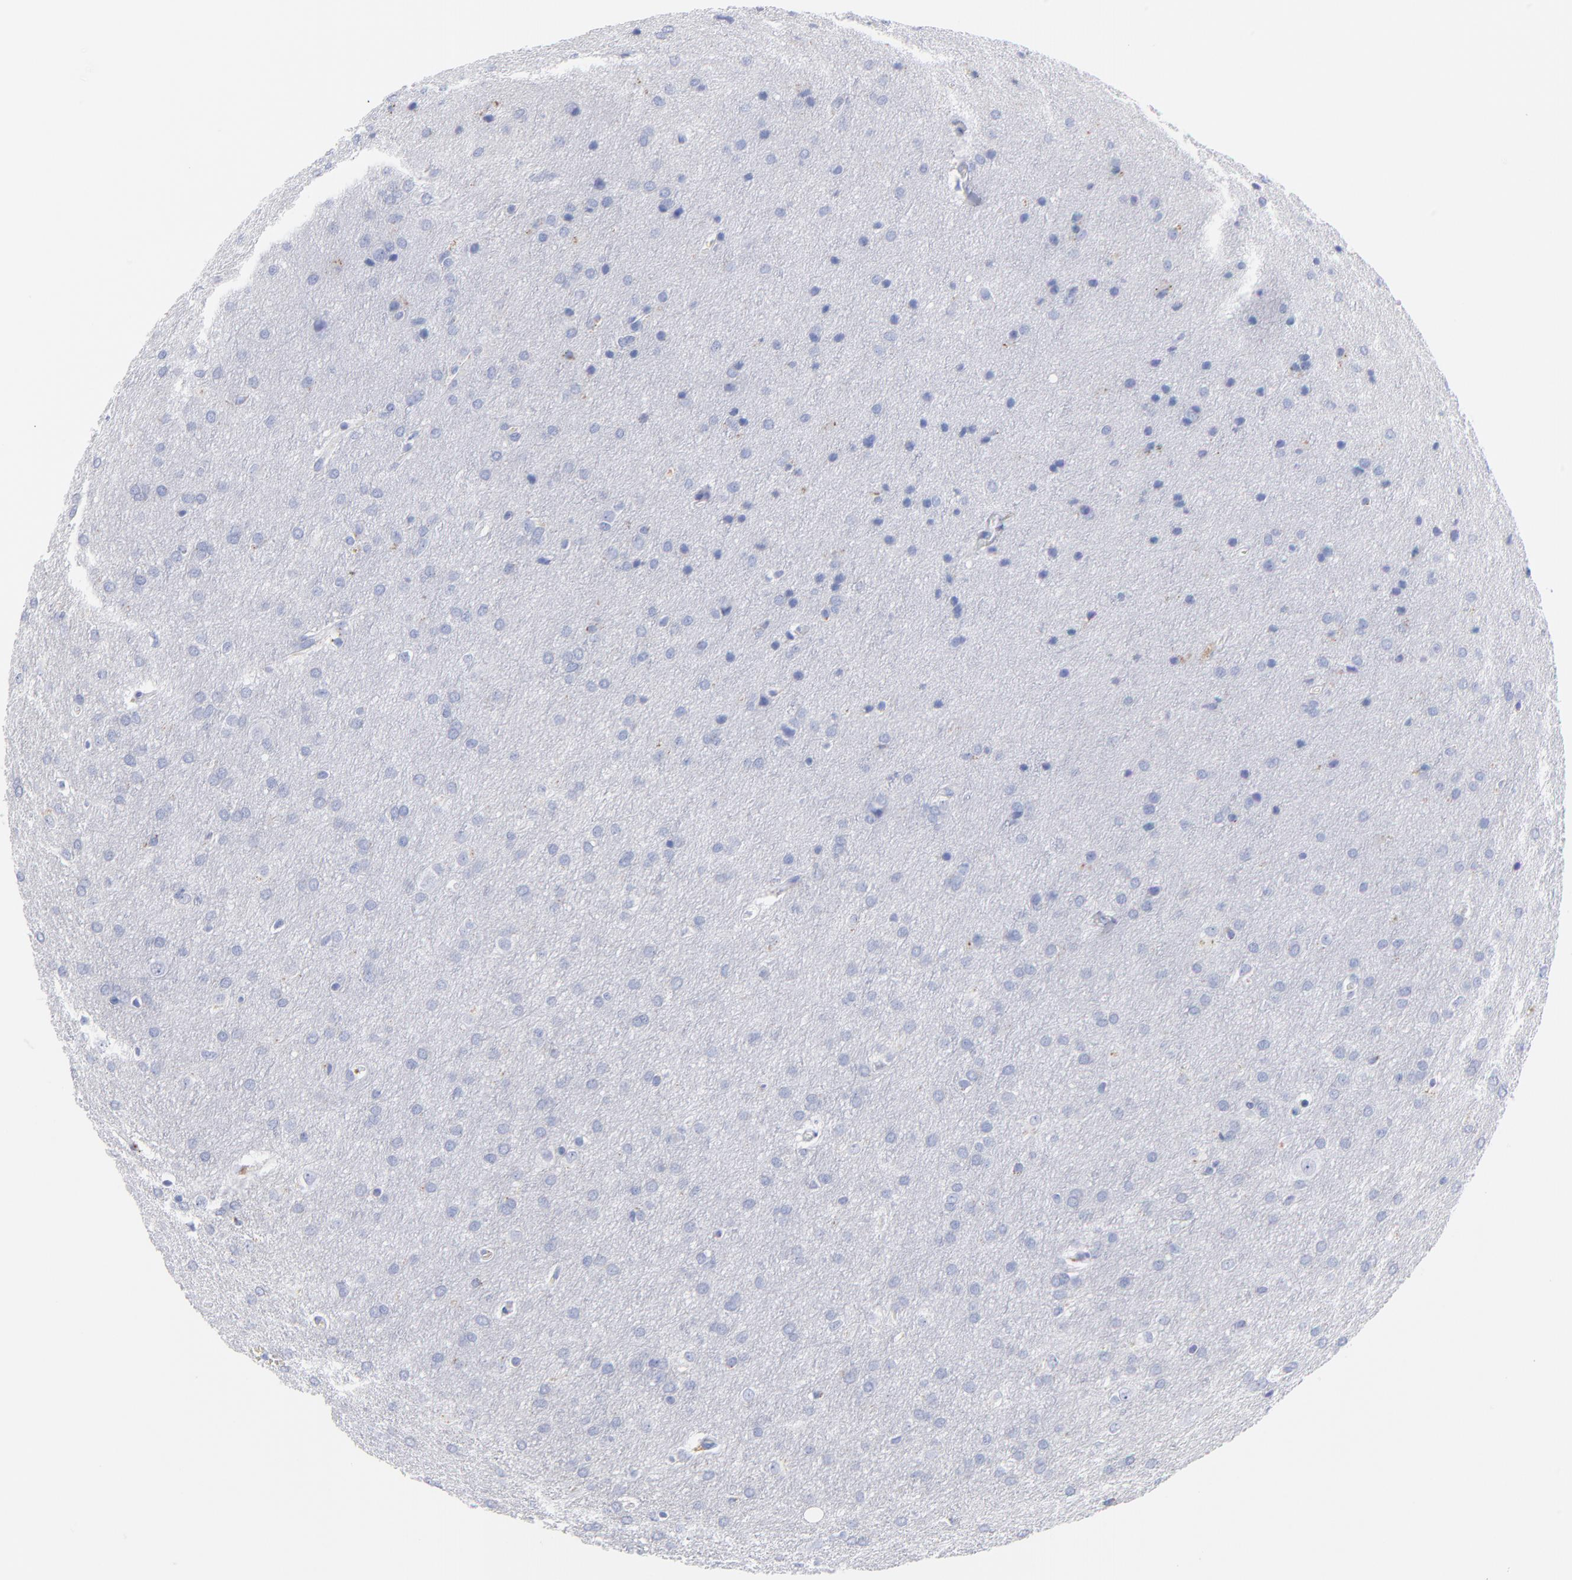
{"staining": {"intensity": "negative", "quantity": "none", "location": "none"}, "tissue": "glioma", "cell_type": "Tumor cells", "image_type": "cancer", "snomed": [{"axis": "morphology", "description": "Glioma, malignant, Low grade"}, {"axis": "topography", "description": "Brain"}], "caption": "Tumor cells show no significant staining in malignant glioma (low-grade).", "gene": "CPVL", "patient": {"sex": "female", "age": 32}}